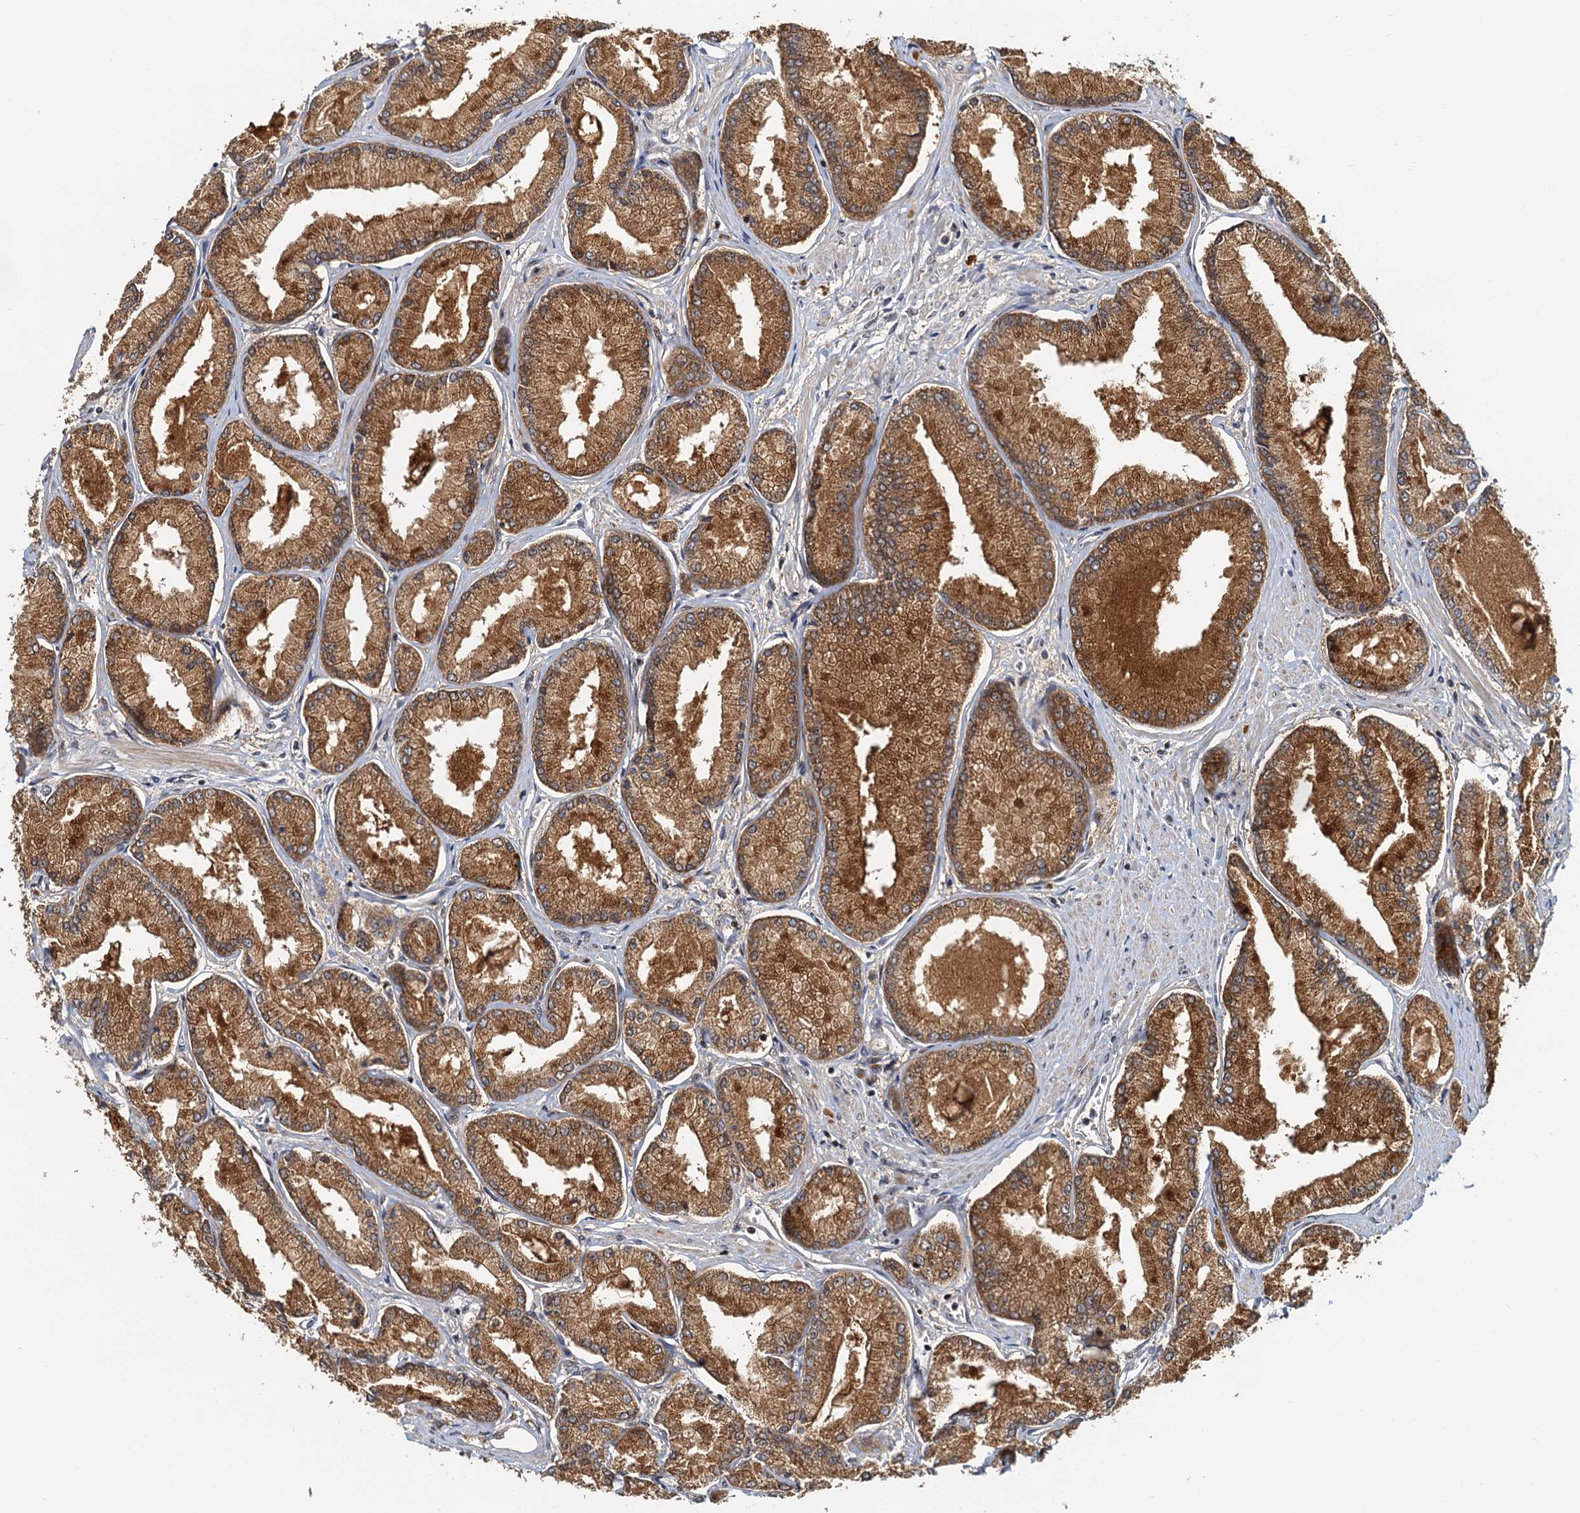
{"staining": {"intensity": "moderate", "quantity": ">75%", "location": "cytoplasmic/membranous,nuclear"}, "tissue": "prostate cancer", "cell_type": "Tumor cells", "image_type": "cancer", "snomed": [{"axis": "morphology", "description": "Adenocarcinoma, Low grade"}, {"axis": "topography", "description": "Prostate"}], "caption": "This is a photomicrograph of immunohistochemistry staining of prostate cancer, which shows moderate positivity in the cytoplasmic/membranous and nuclear of tumor cells.", "gene": "TOLLIP", "patient": {"sex": "male", "age": 74}}